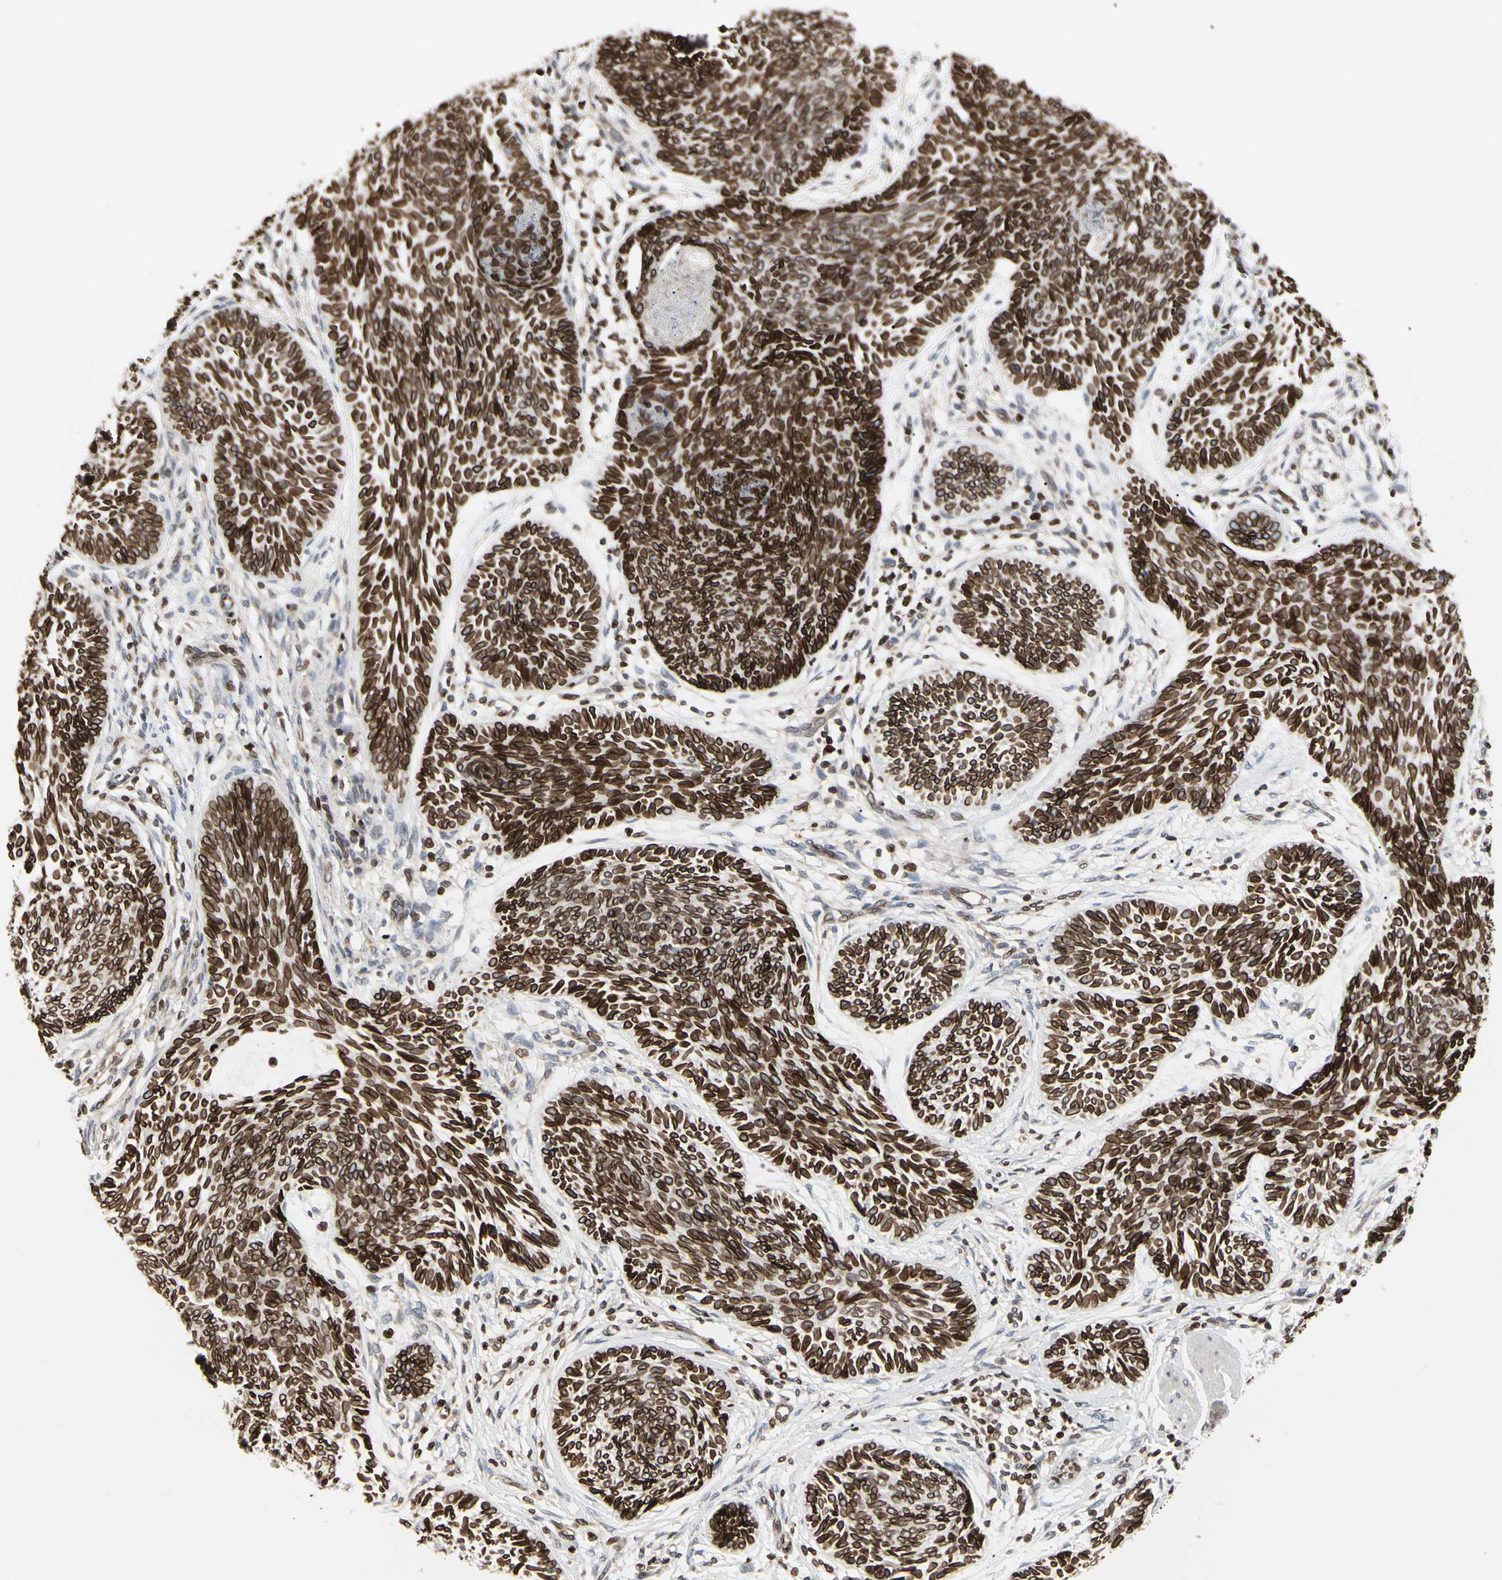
{"staining": {"intensity": "strong", "quantity": ">75%", "location": "cytoplasmic/membranous,nuclear"}, "tissue": "skin cancer", "cell_type": "Tumor cells", "image_type": "cancer", "snomed": [{"axis": "morphology", "description": "Papilloma, NOS"}, {"axis": "morphology", "description": "Basal cell carcinoma"}, {"axis": "topography", "description": "Skin"}], "caption": "Papilloma (skin) was stained to show a protein in brown. There is high levels of strong cytoplasmic/membranous and nuclear staining in about >75% of tumor cells.", "gene": "TMPO", "patient": {"sex": "male", "age": 87}}